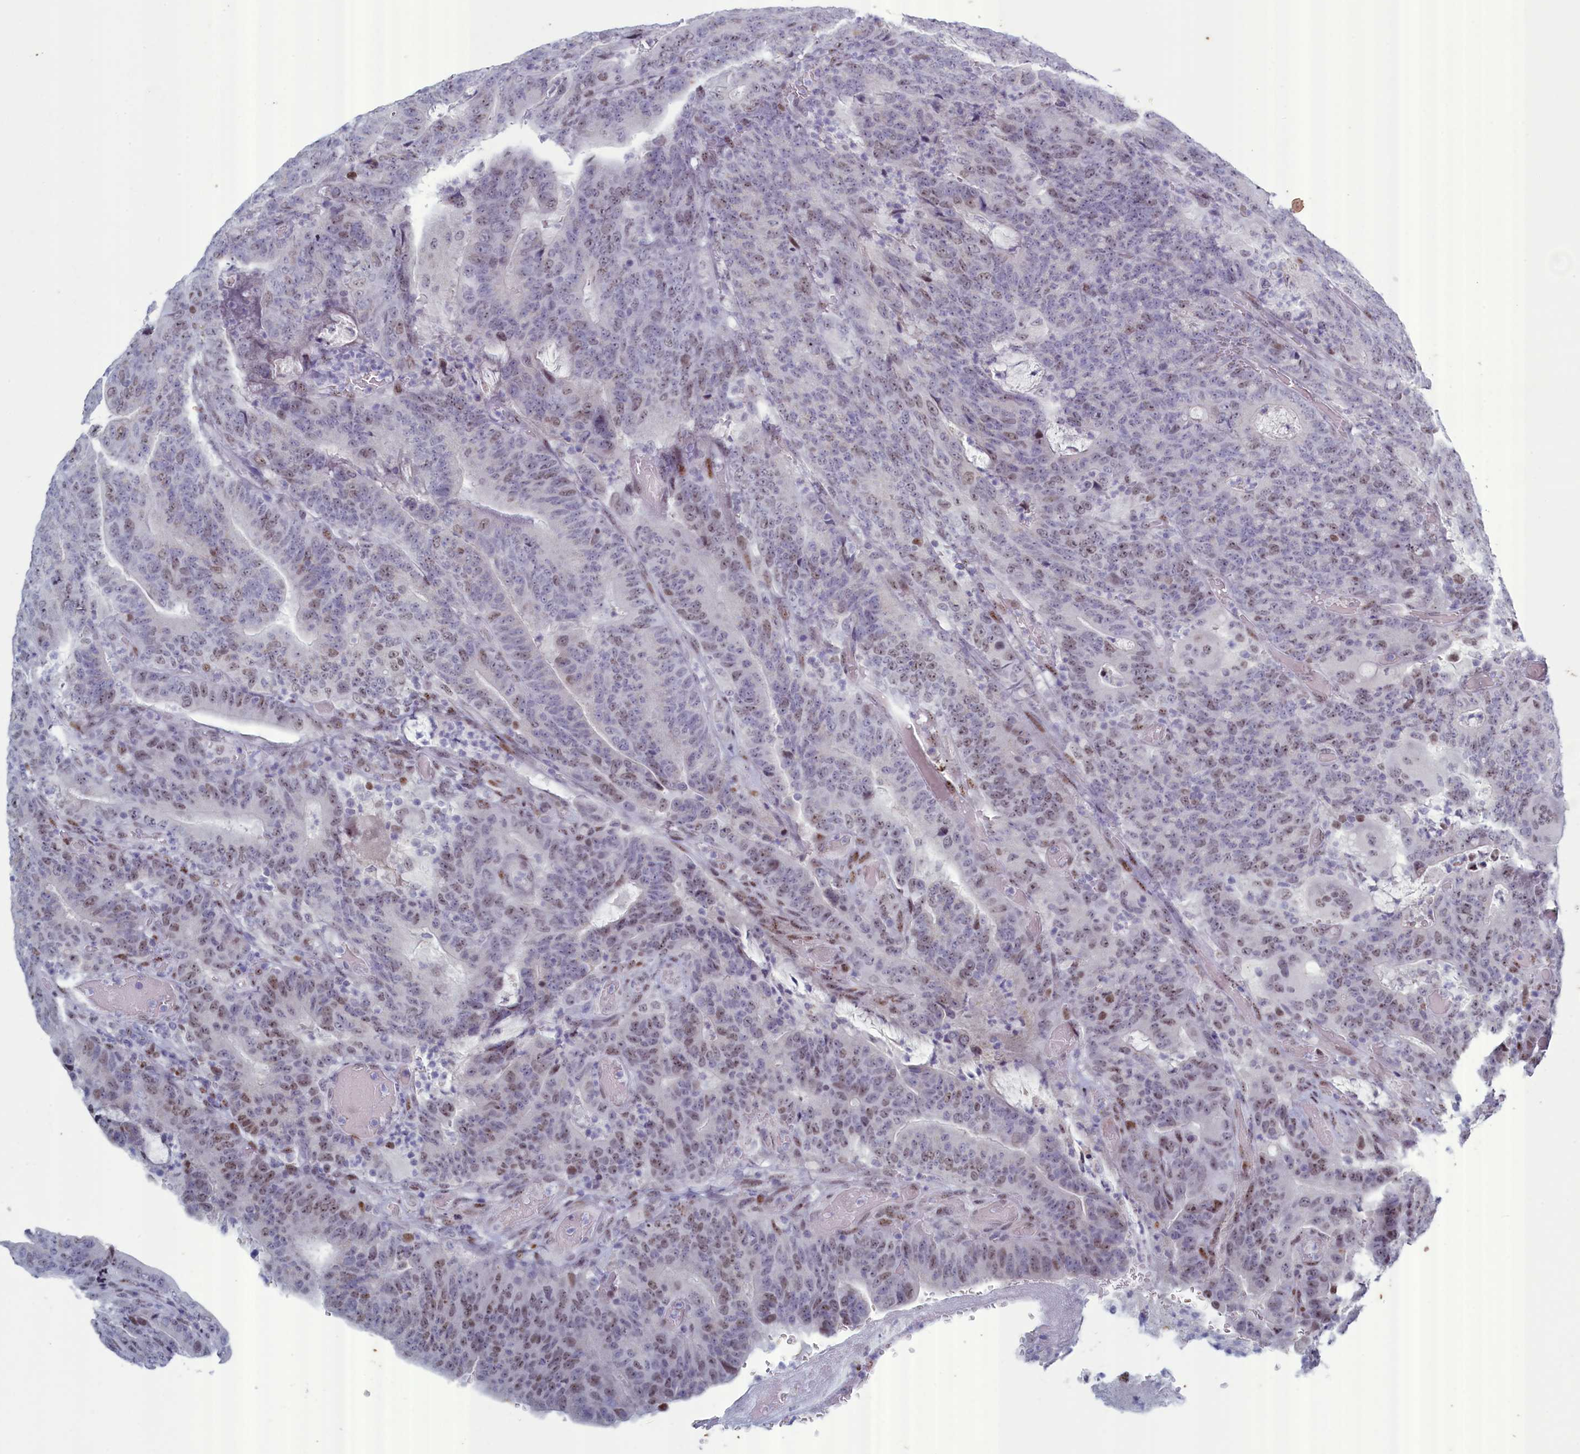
{"staining": {"intensity": "weak", "quantity": "25%-75%", "location": "nuclear"}, "tissue": "colorectal cancer", "cell_type": "Tumor cells", "image_type": "cancer", "snomed": [{"axis": "morphology", "description": "Normal tissue, NOS"}, {"axis": "morphology", "description": "Adenocarcinoma, NOS"}, {"axis": "topography", "description": "Colon"}], "caption": "This is a histology image of IHC staining of colorectal adenocarcinoma, which shows weak positivity in the nuclear of tumor cells.", "gene": "WDR76", "patient": {"sex": "female", "age": 75}}